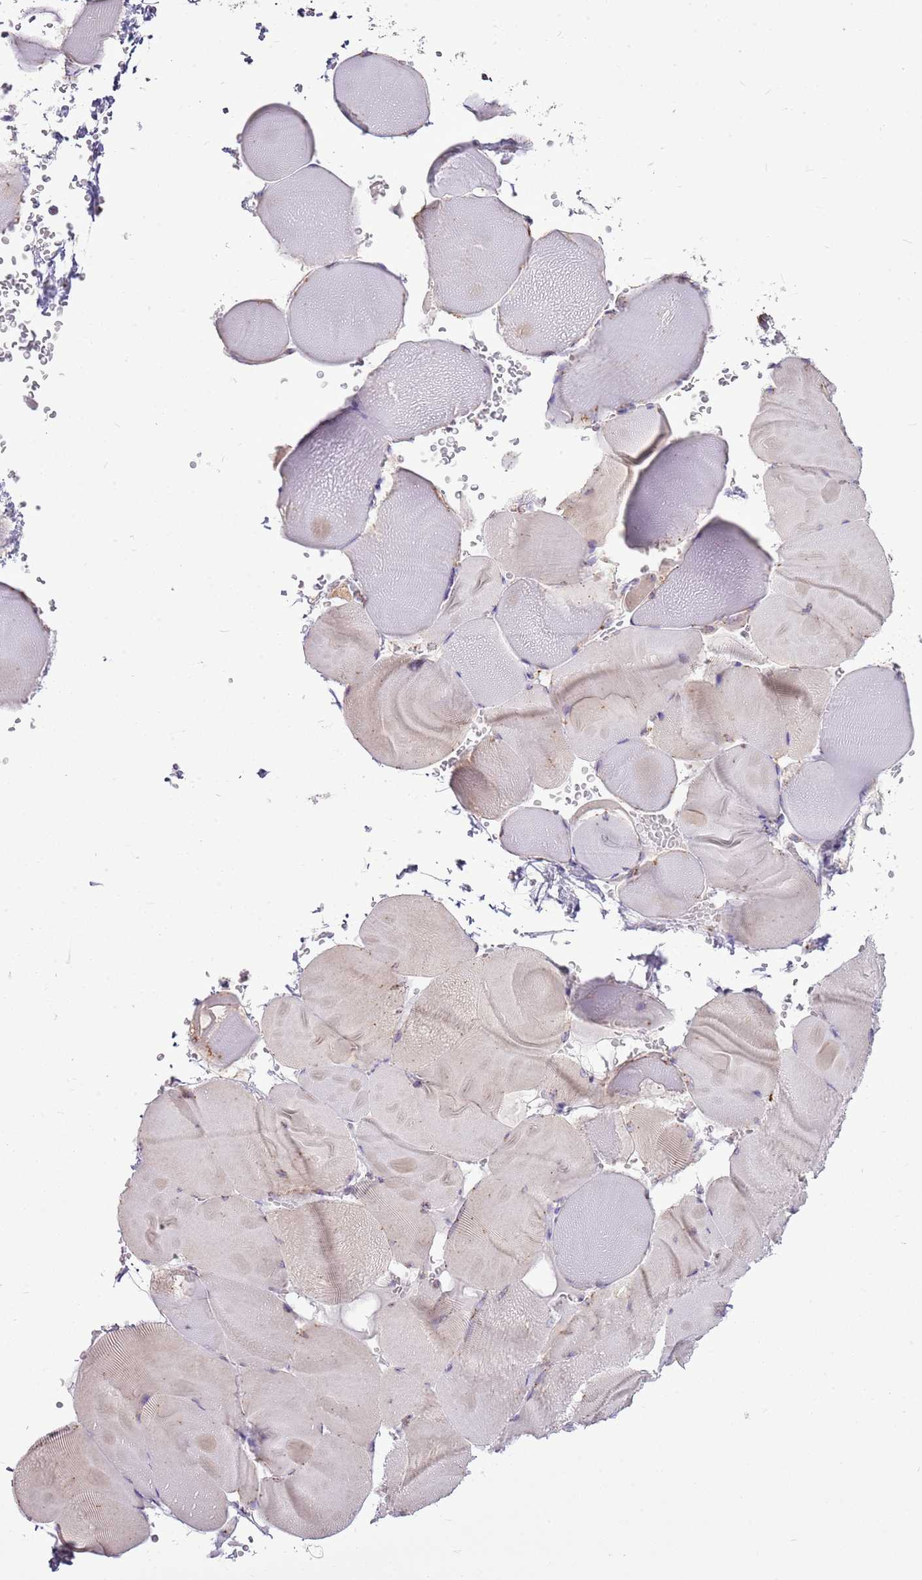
{"staining": {"intensity": "negative", "quantity": "none", "location": "none"}, "tissue": "skeletal muscle", "cell_type": "Myocytes", "image_type": "normal", "snomed": [{"axis": "morphology", "description": "Normal tissue, NOS"}, {"axis": "topography", "description": "Skeletal muscle"}], "caption": "High magnification brightfield microscopy of unremarkable skeletal muscle stained with DAB (3,3'-diaminobenzidine) (brown) and counterstained with hematoxylin (blue): myocytes show no significant staining. Nuclei are stained in blue.", "gene": "TMED10", "patient": {"sex": "male", "age": 62}}